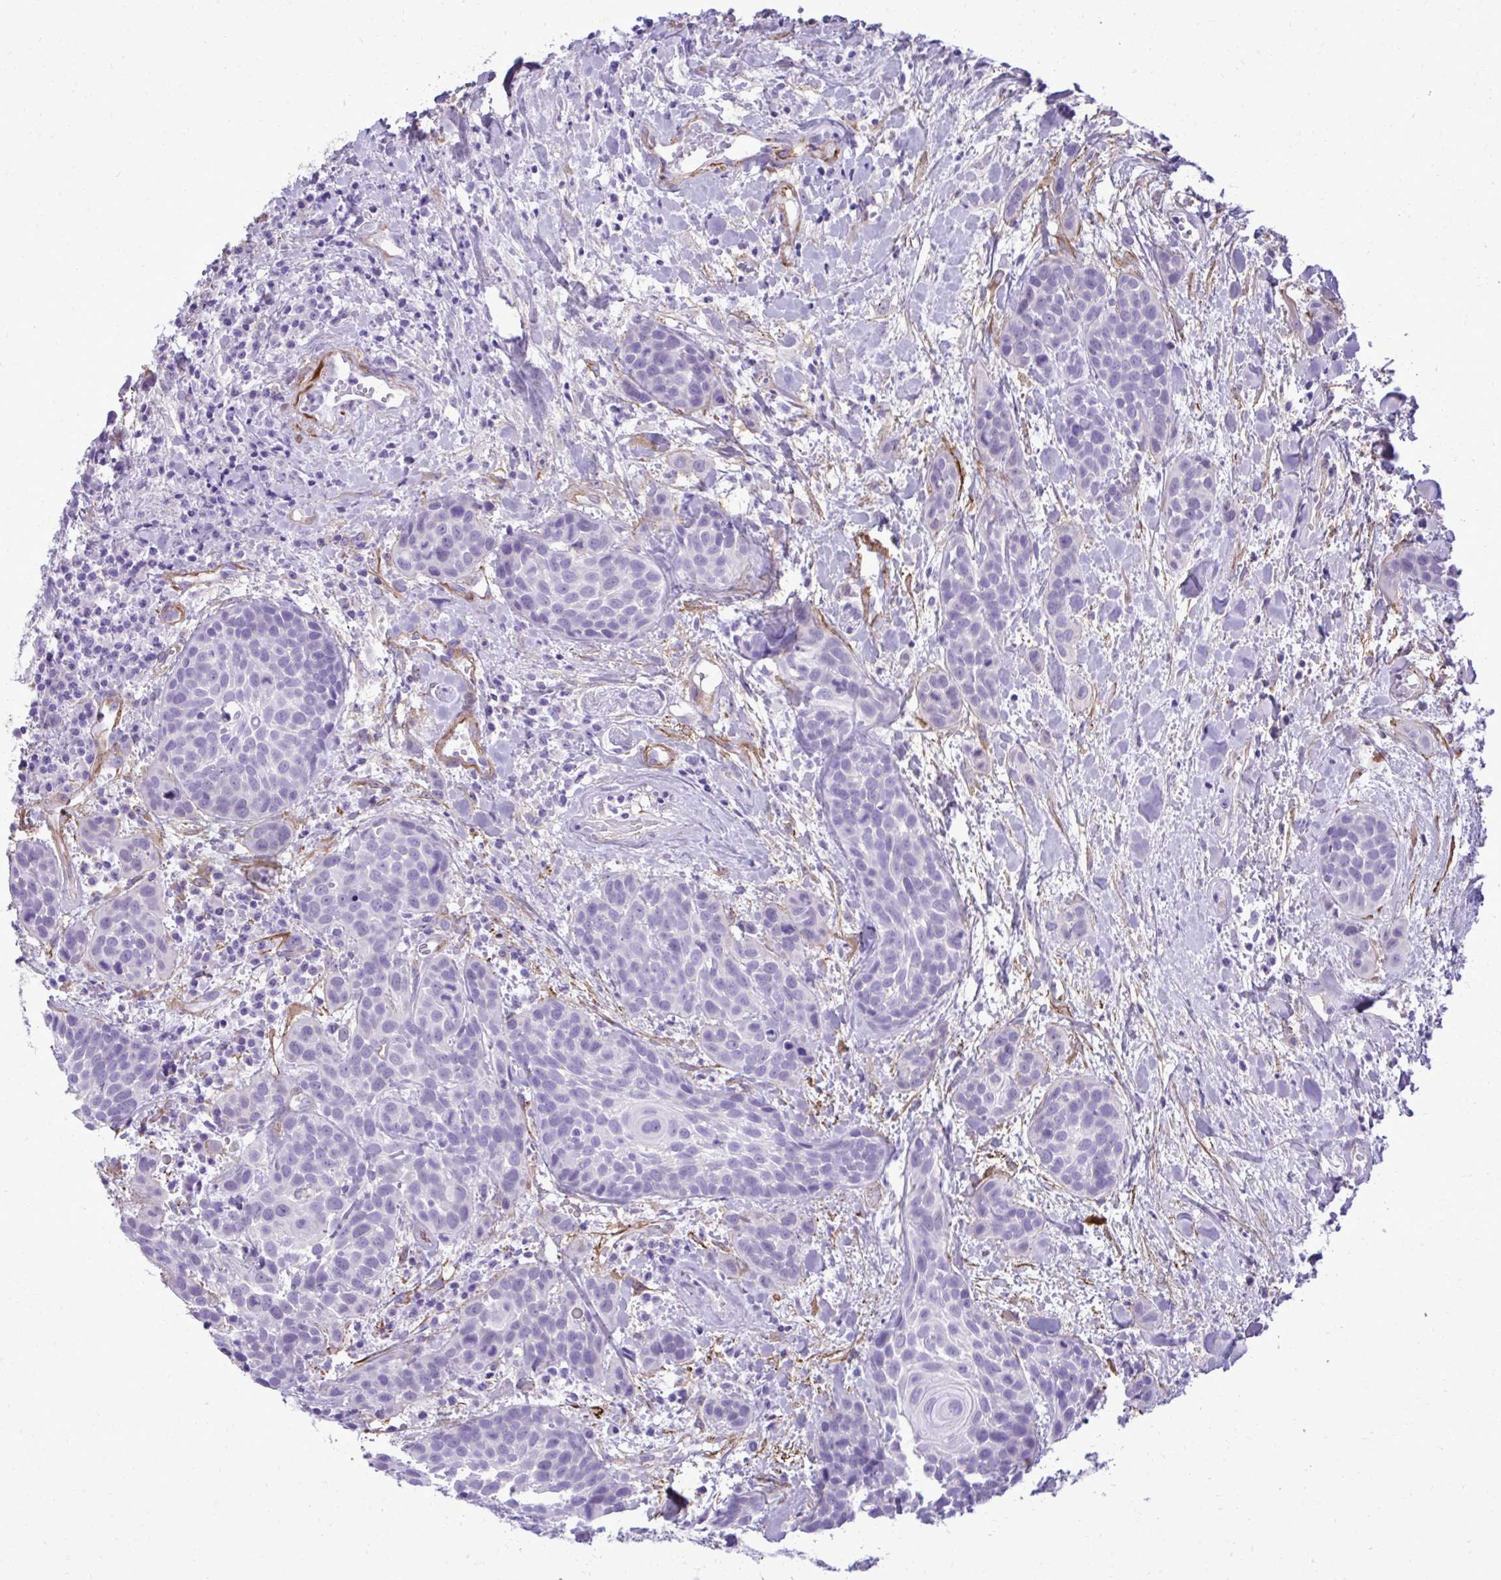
{"staining": {"intensity": "negative", "quantity": "none", "location": "none"}, "tissue": "head and neck cancer", "cell_type": "Tumor cells", "image_type": "cancer", "snomed": [{"axis": "morphology", "description": "Squamous cell carcinoma, NOS"}, {"axis": "topography", "description": "Head-Neck"}], "caption": "The micrograph displays no significant expression in tumor cells of squamous cell carcinoma (head and neck).", "gene": "PITPNM3", "patient": {"sex": "female", "age": 50}}